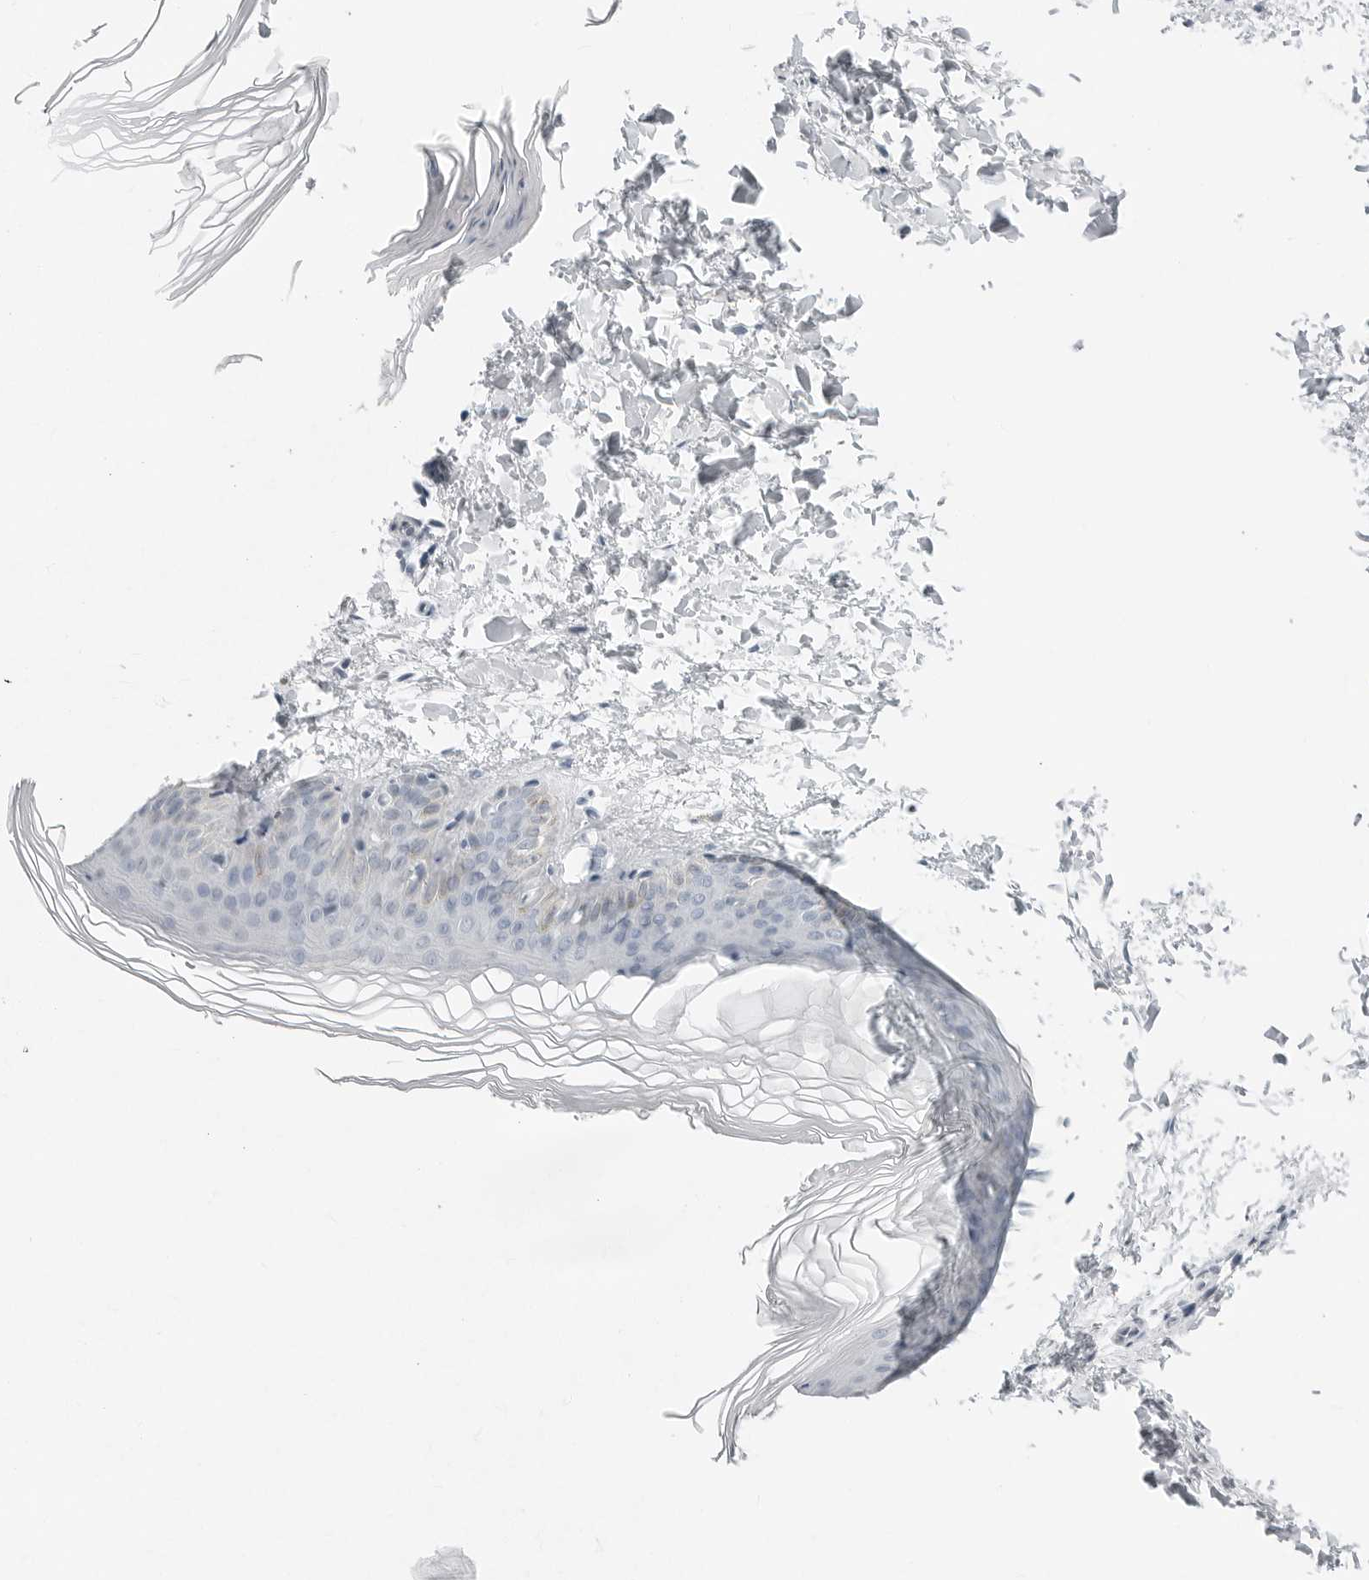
{"staining": {"intensity": "negative", "quantity": "none", "location": "none"}, "tissue": "skin", "cell_type": "Fibroblasts", "image_type": "normal", "snomed": [{"axis": "morphology", "description": "Normal tissue, NOS"}, {"axis": "topography", "description": "Skin"}], "caption": "Skin stained for a protein using IHC demonstrates no positivity fibroblasts.", "gene": "XIRP1", "patient": {"sex": "female", "age": 27}}